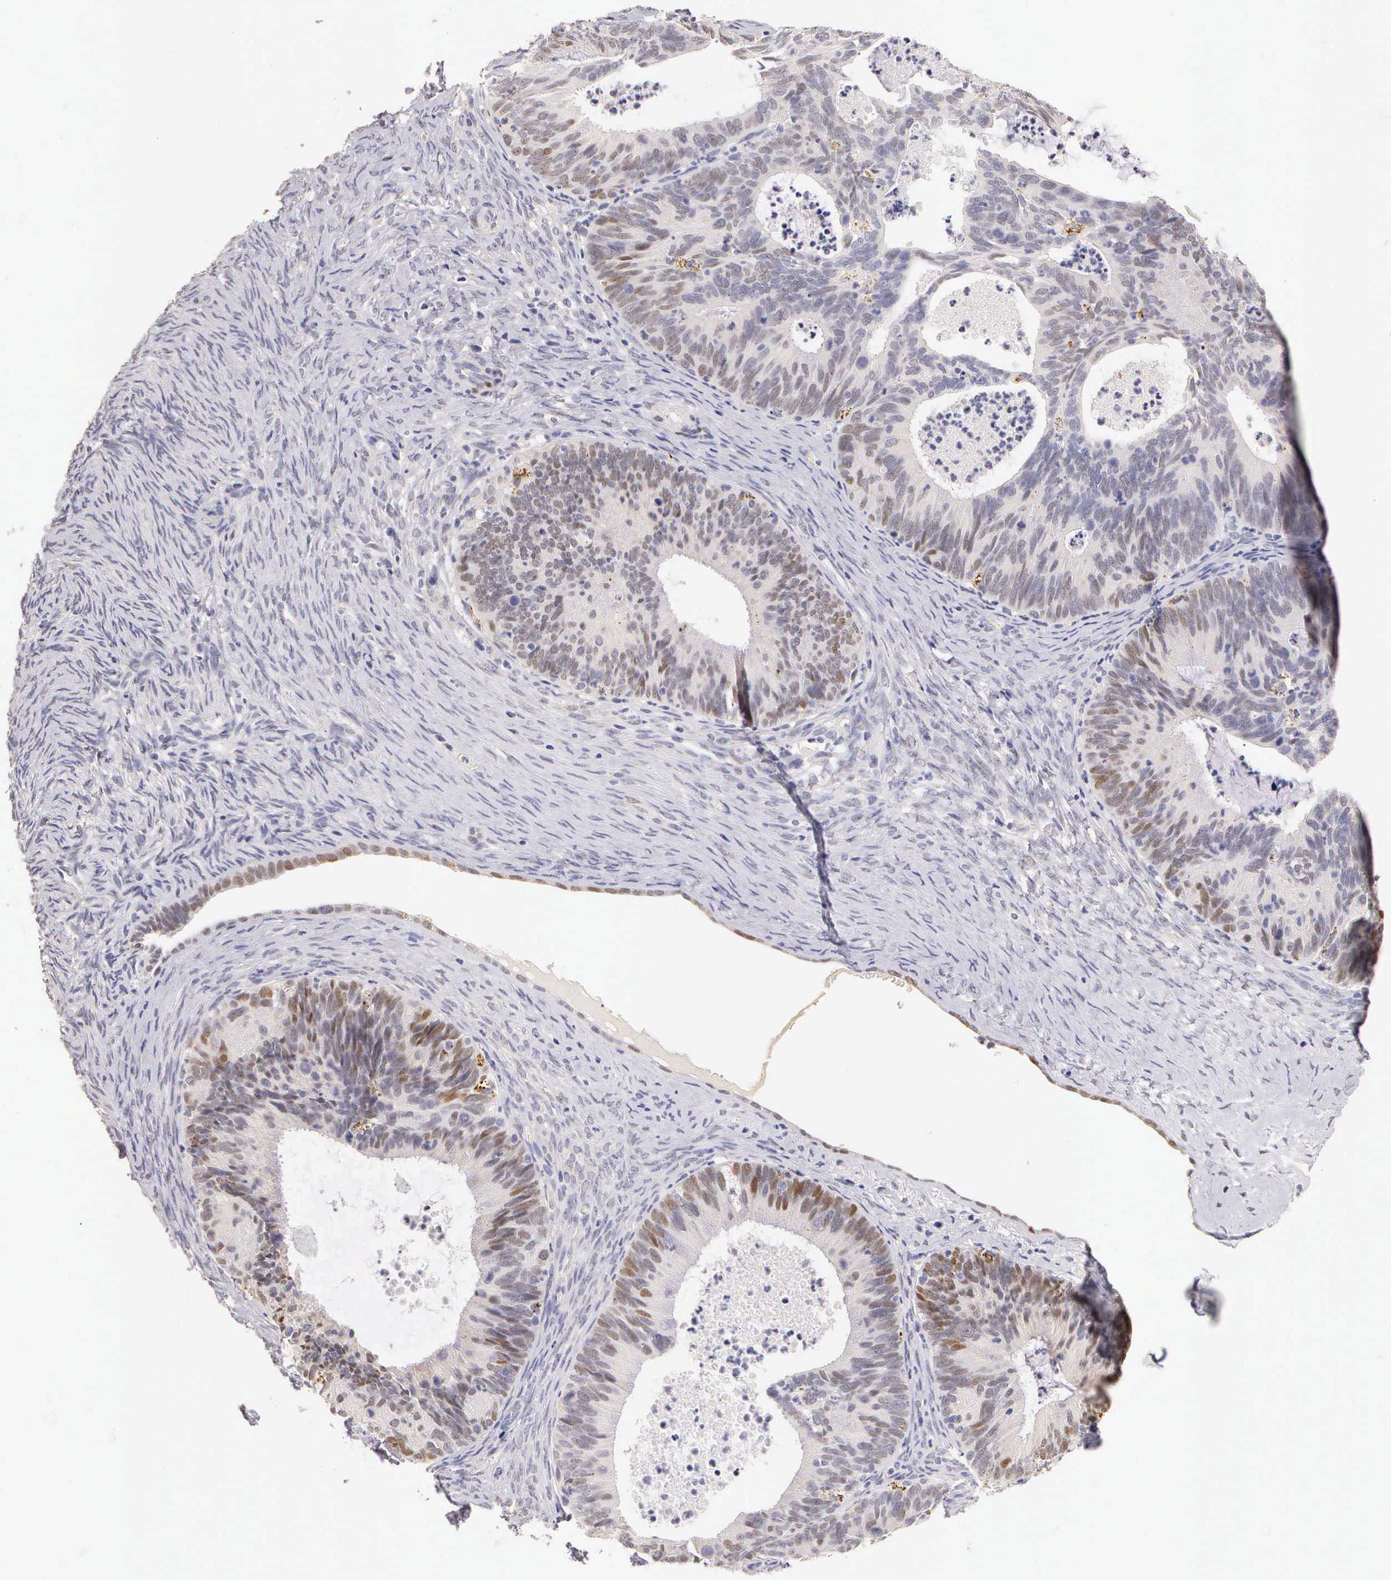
{"staining": {"intensity": "weak", "quantity": "25%-75%", "location": "nuclear"}, "tissue": "ovarian cancer", "cell_type": "Tumor cells", "image_type": "cancer", "snomed": [{"axis": "morphology", "description": "Carcinoma, endometroid"}, {"axis": "topography", "description": "Ovary"}], "caption": "Immunohistochemical staining of endometroid carcinoma (ovarian) displays low levels of weak nuclear positivity in about 25%-75% of tumor cells. (DAB (3,3'-diaminobenzidine) IHC, brown staining for protein, blue staining for nuclei).", "gene": "ESR1", "patient": {"sex": "female", "age": 52}}